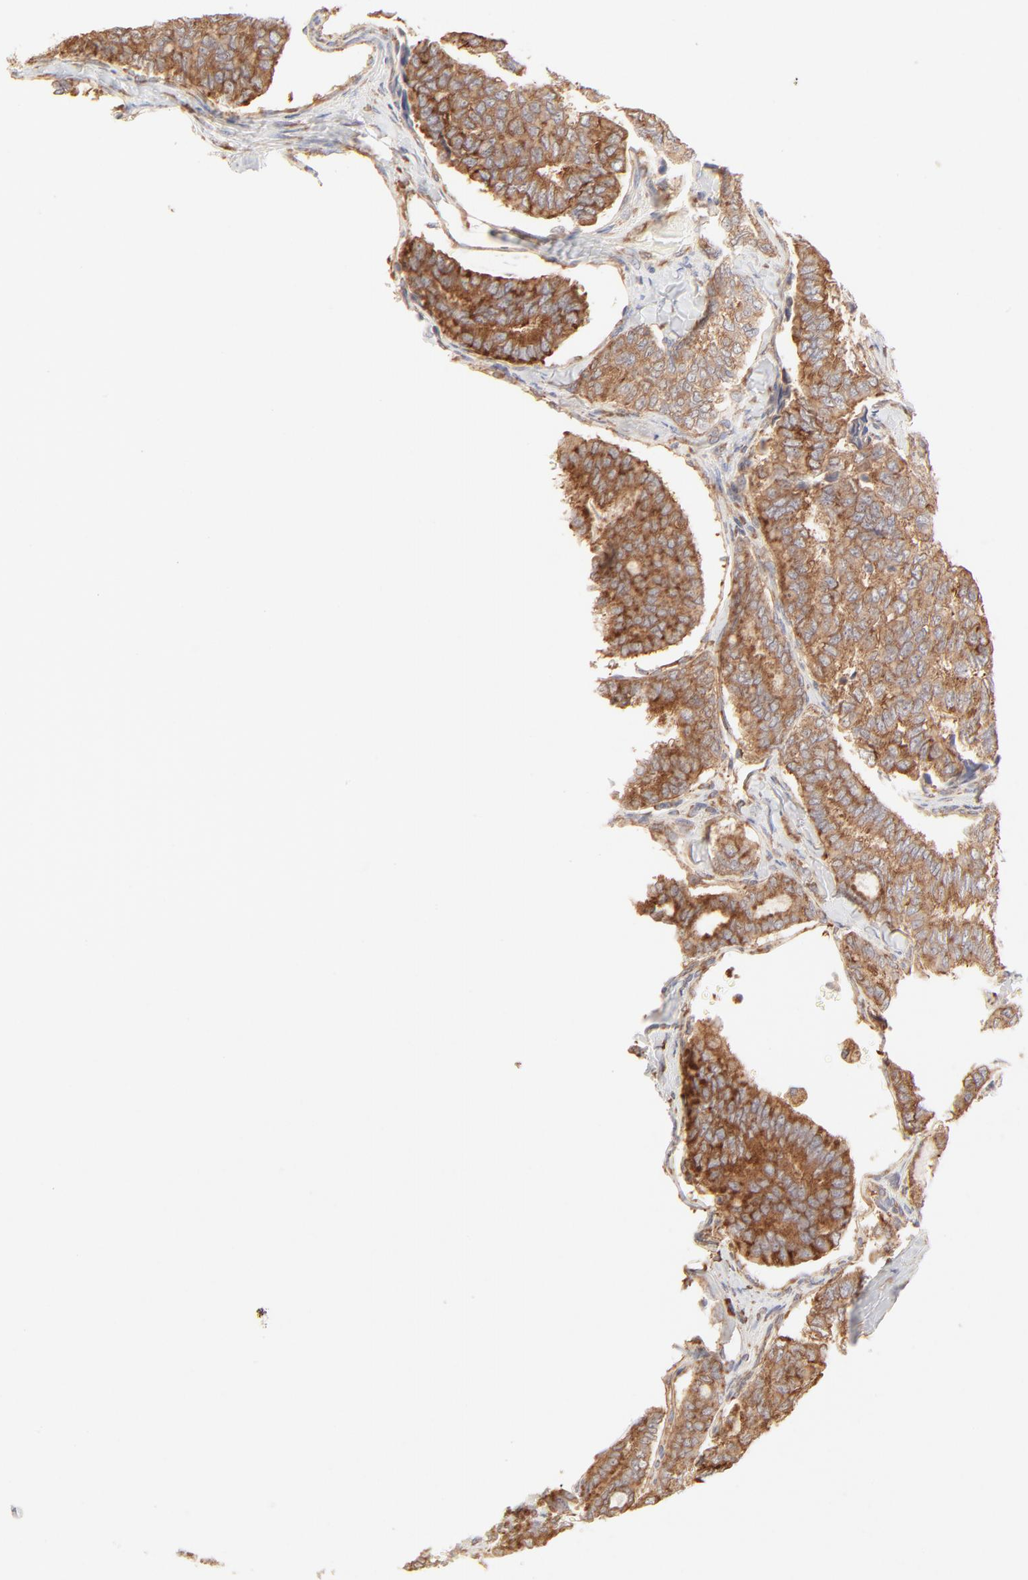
{"staining": {"intensity": "moderate", "quantity": ">75%", "location": "cytoplasmic/membranous"}, "tissue": "thyroid cancer", "cell_type": "Tumor cells", "image_type": "cancer", "snomed": [{"axis": "morphology", "description": "Papillary adenocarcinoma, NOS"}, {"axis": "topography", "description": "Thyroid gland"}], "caption": "Immunohistochemistry (IHC) histopathology image of neoplastic tissue: human papillary adenocarcinoma (thyroid) stained using immunohistochemistry (IHC) exhibits medium levels of moderate protein expression localized specifically in the cytoplasmic/membranous of tumor cells, appearing as a cytoplasmic/membranous brown color.", "gene": "RPS20", "patient": {"sex": "female", "age": 35}}